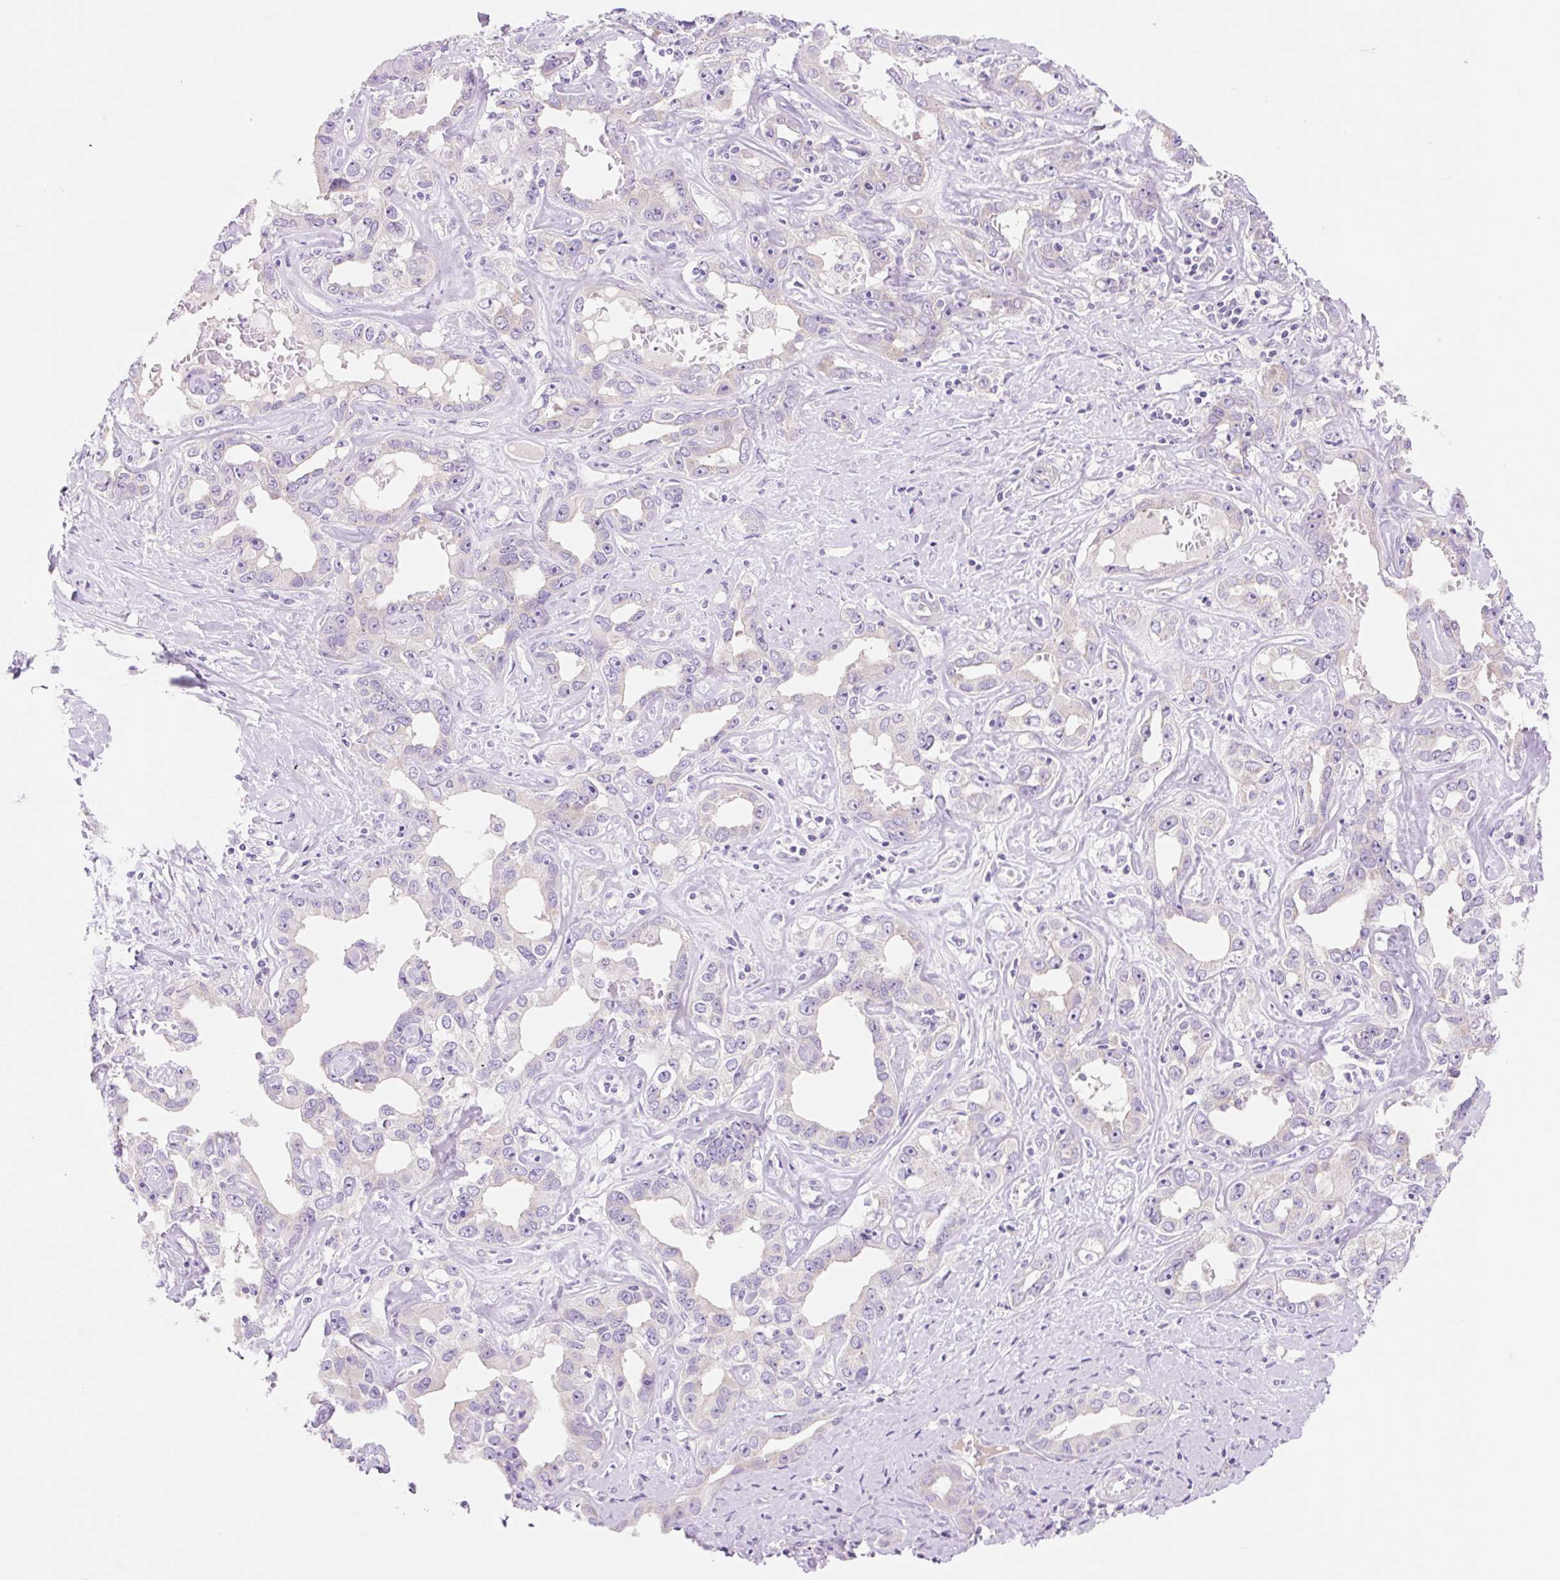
{"staining": {"intensity": "negative", "quantity": "none", "location": "none"}, "tissue": "liver cancer", "cell_type": "Tumor cells", "image_type": "cancer", "snomed": [{"axis": "morphology", "description": "Cholangiocarcinoma"}, {"axis": "topography", "description": "Liver"}], "caption": "Tumor cells show no significant positivity in liver cholangiocarcinoma. (Stains: DAB (3,3'-diaminobenzidine) immunohistochemistry (IHC) with hematoxylin counter stain, Microscopy: brightfield microscopy at high magnification).", "gene": "CELF6", "patient": {"sex": "male", "age": 59}}